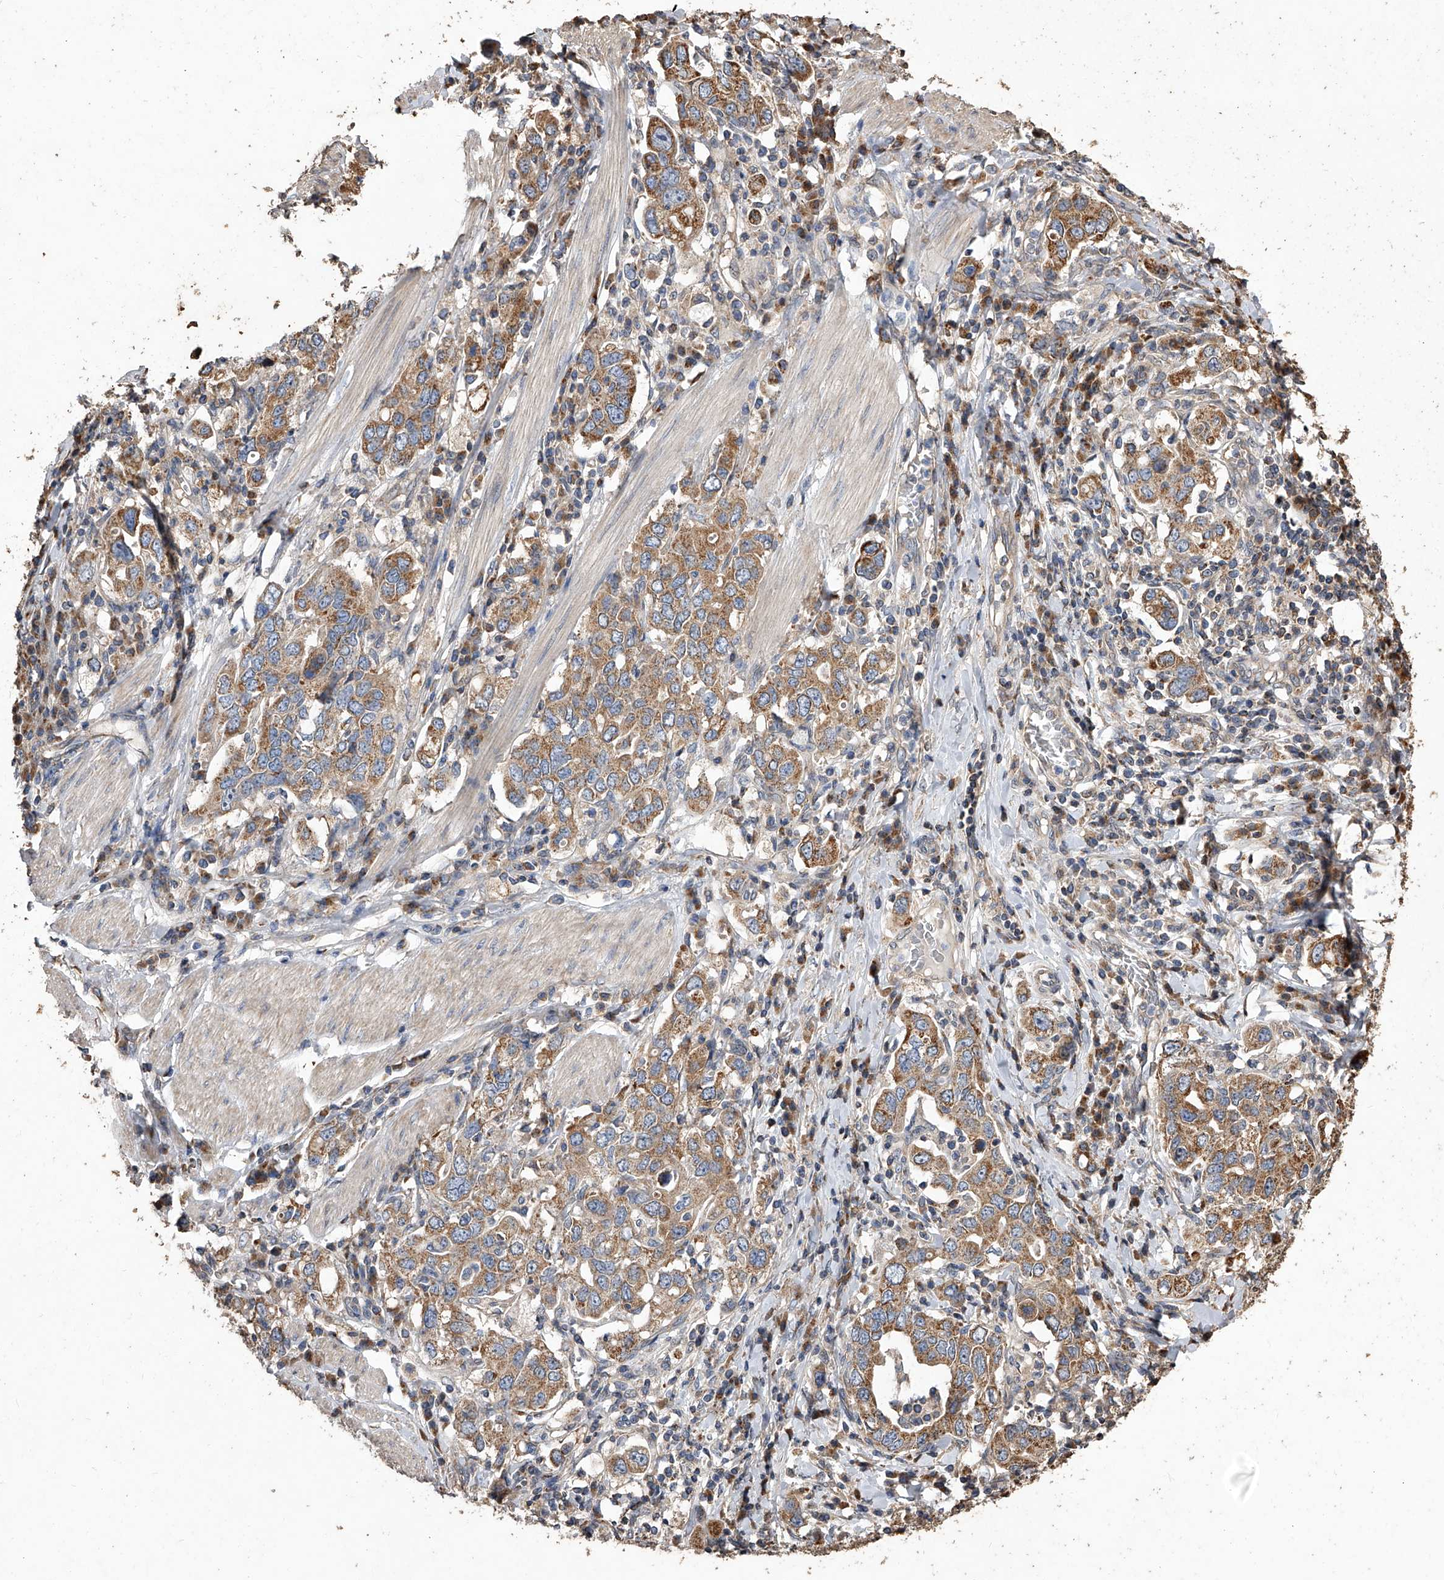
{"staining": {"intensity": "moderate", "quantity": ">75%", "location": "cytoplasmic/membranous"}, "tissue": "stomach cancer", "cell_type": "Tumor cells", "image_type": "cancer", "snomed": [{"axis": "morphology", "description": "Adenocarcinoma, NOS"}, {"axis": "topography", "description": "Stomach, upper"}], "caption": "Immunohistochemistry (IHC) (DAB (3,3'-diaminobenzidine)) staining of human stomach adenocarcinoma reveals moderate cytoplasmic/membranous protein staining in approximately >75% of tumor cells.", "gene": "LTV1", "patient": {"sex": "male", "age": 62}}